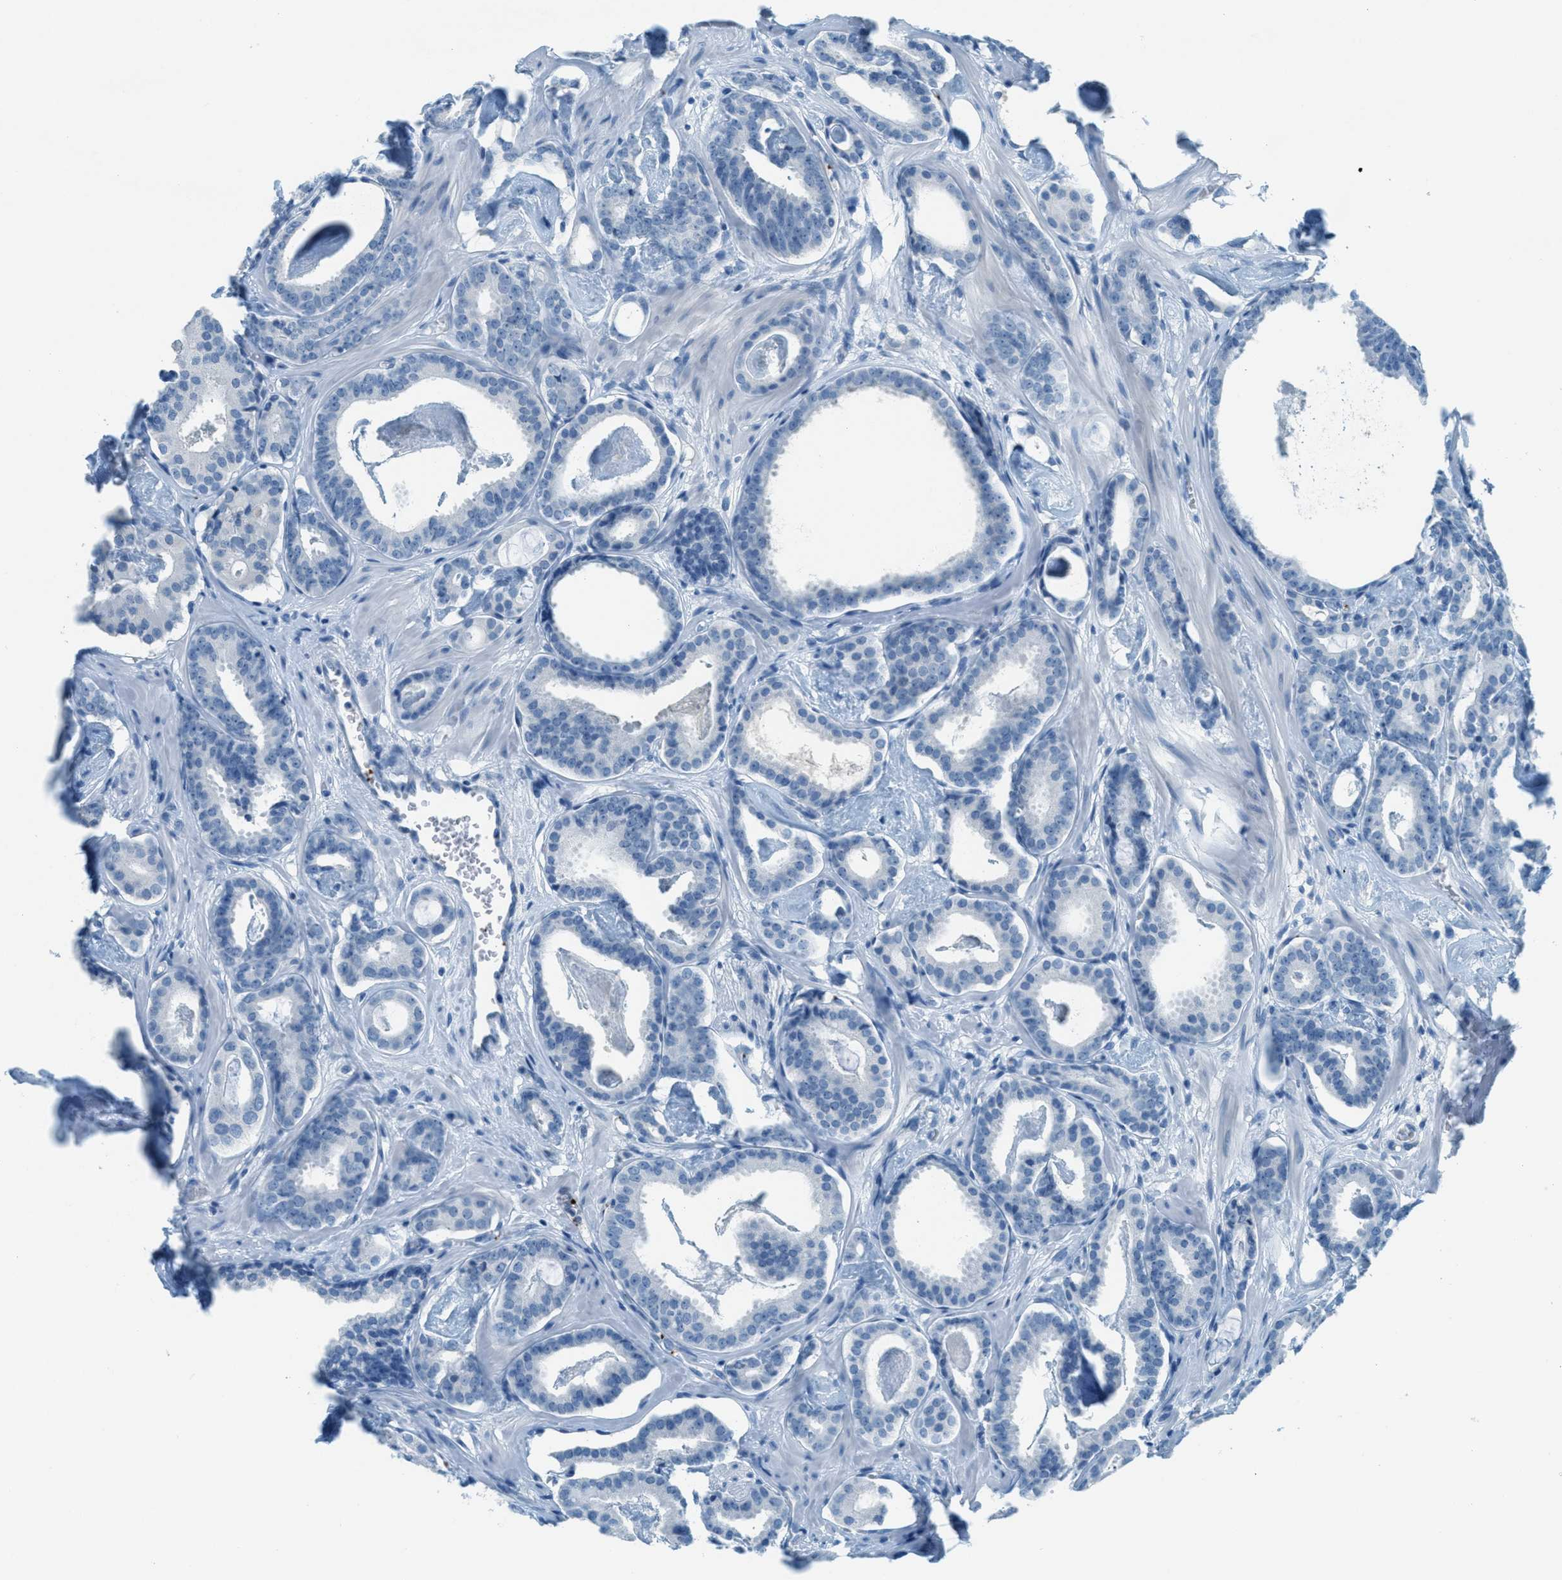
{"staining": {"intensity": "negative", "quantity": "none", "location": "none"}, "tissue": "prostate cancer", "cell_type": "Tumor cells", "image_type": "cancer", "snomed": [{"axis": "morphology", "description": "Adenocarcinoma, Low grade"}, {"axis": "topography", "description": "Prostate"}], "caption": "Tumor cells show no significant expression in adenocarcinoma (low-grade) (prostate). (DAB IHC visualized using brightfield microscopy, high magnification).", "gene": "PPBP", "patient": {"sex": "male", "age": 53}}